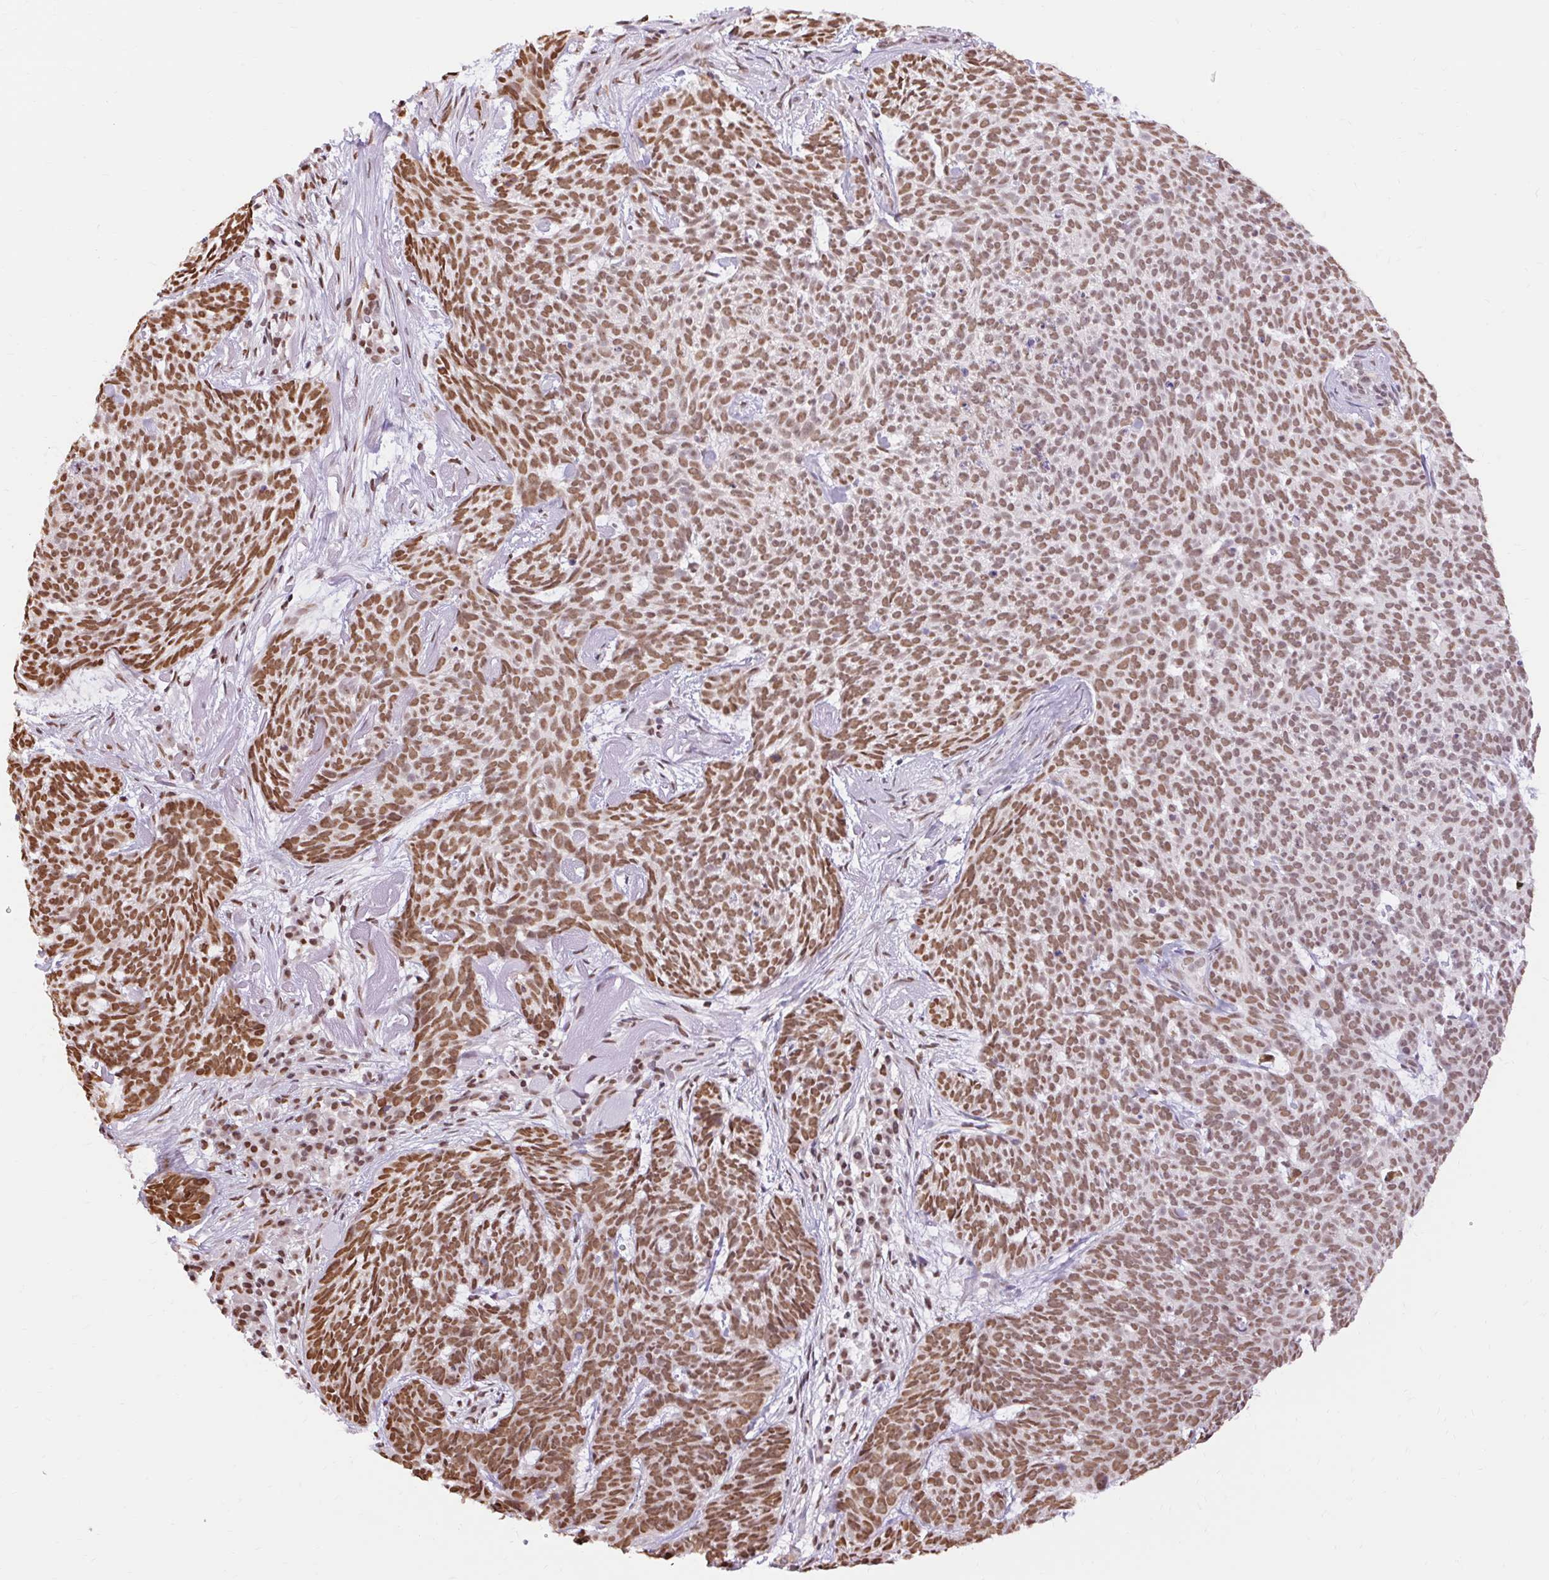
{"staining": {"intensity": "strong", "quantity": ">75%", "location": "nuclear"}, "tissue": "skin cancer", "cell_type": "Tumor cells", "image_type": "cancer", "snomed": [{"axis": "morphology", "description": "Basal cell carcinoma"}, {"axis": "topography", "description": "Skin"}], "caption": "This micrograph displays immunohistochemistry staining of human skin cancer, with high strong nuclear positivity in approximately >75% of tumor cells.", "gene": "NPIPB12", "patient": {"sex": "female", "age": 93}}